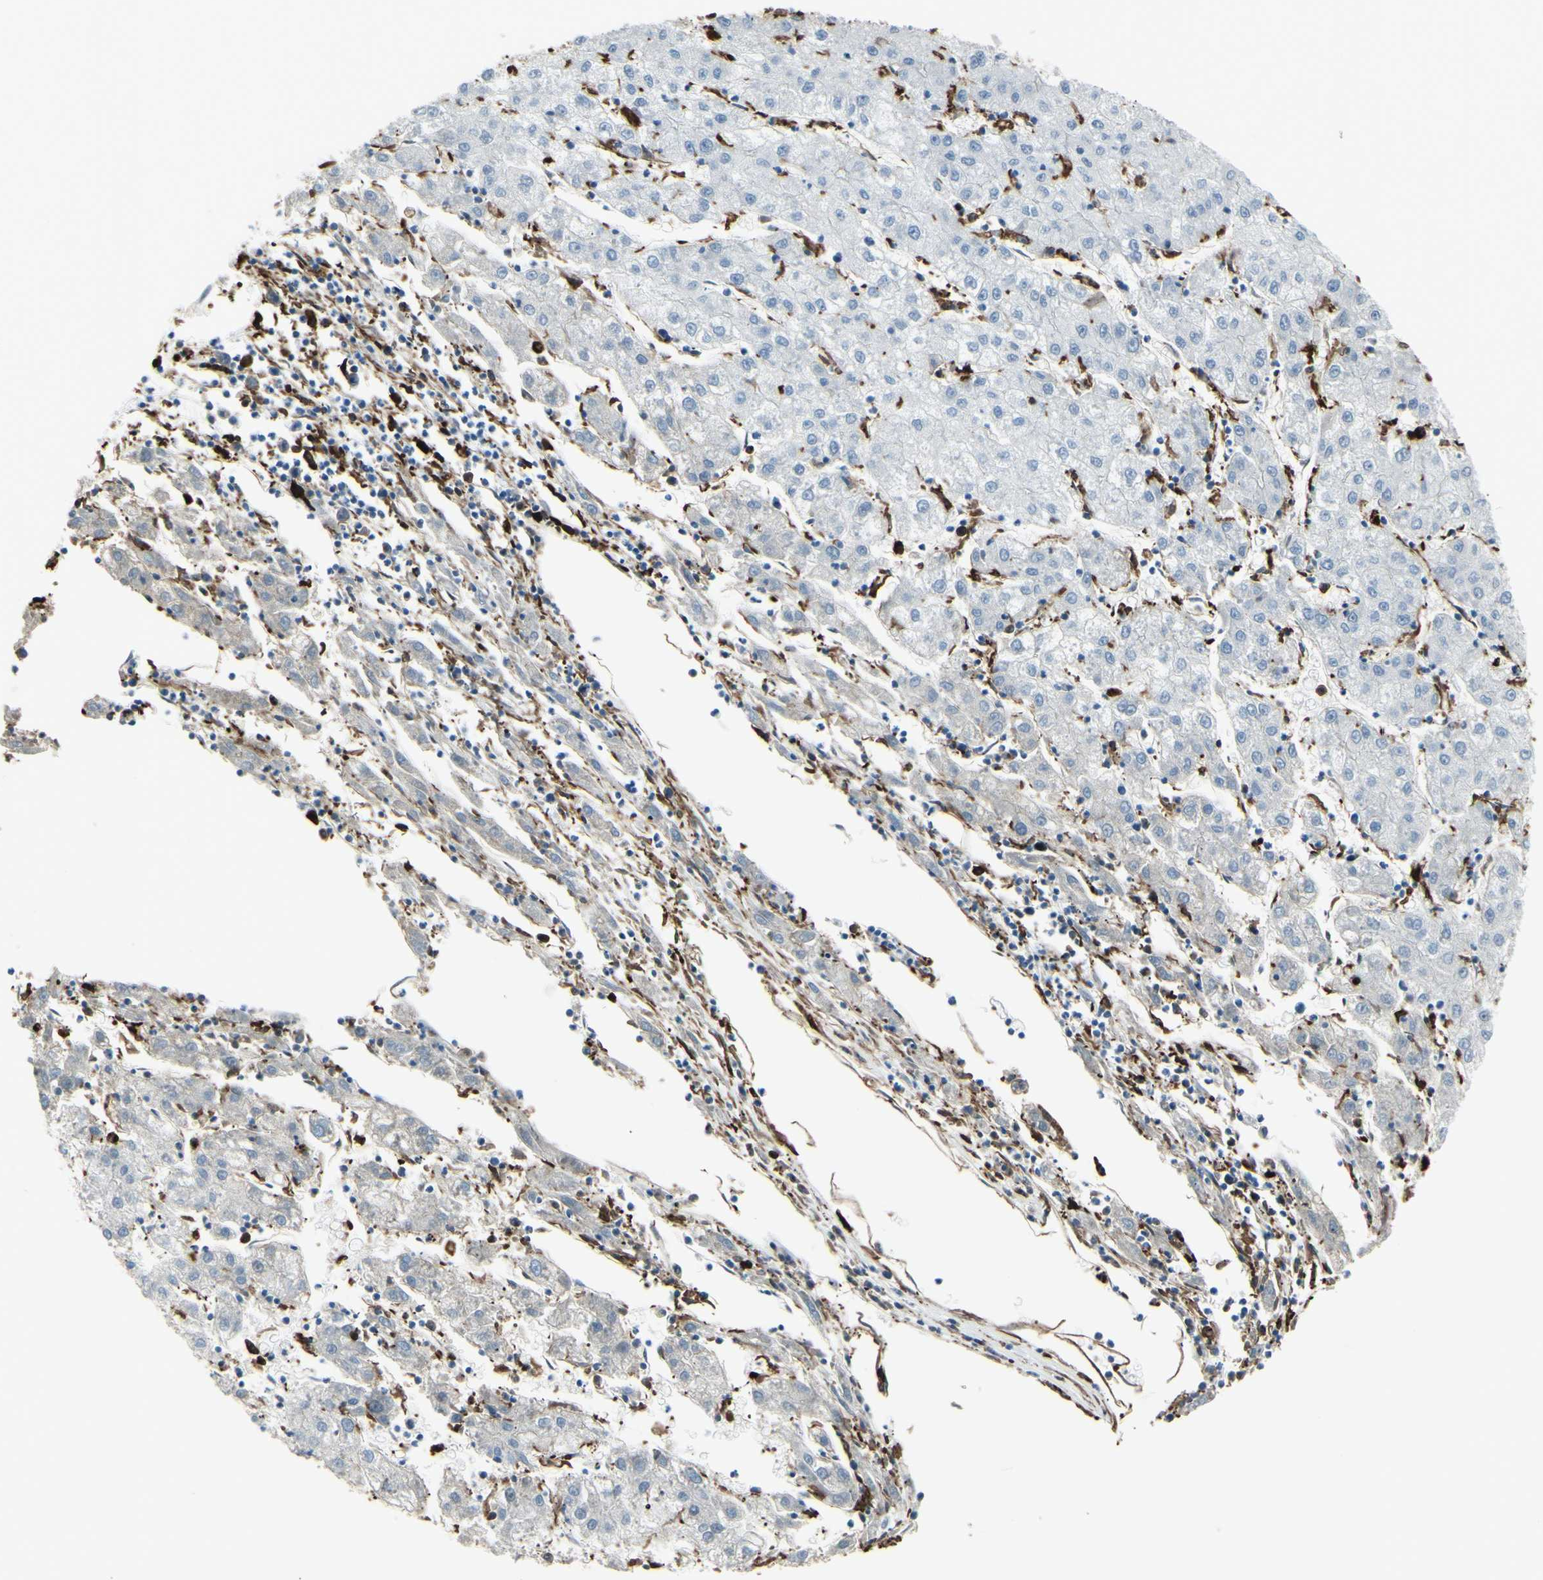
{"staining": {"intensity": "negative", "quantity": "none", "location": "none"}, "tissue": "liver cancer", "cell_type": "Tumor cells", "image_type": "cancer", "snomed": [{"axis": "morphology", "description": "Carcinoma, Hepatocellular, NOS"}, {"axis": "topography", "description": "Liver"}], "caption": "Image shows no protein expression in tumor cells of liver hepatocellular carcinoma tissue.", "gene": "GSN", "patient": {"sex": "male", "age": 72}}